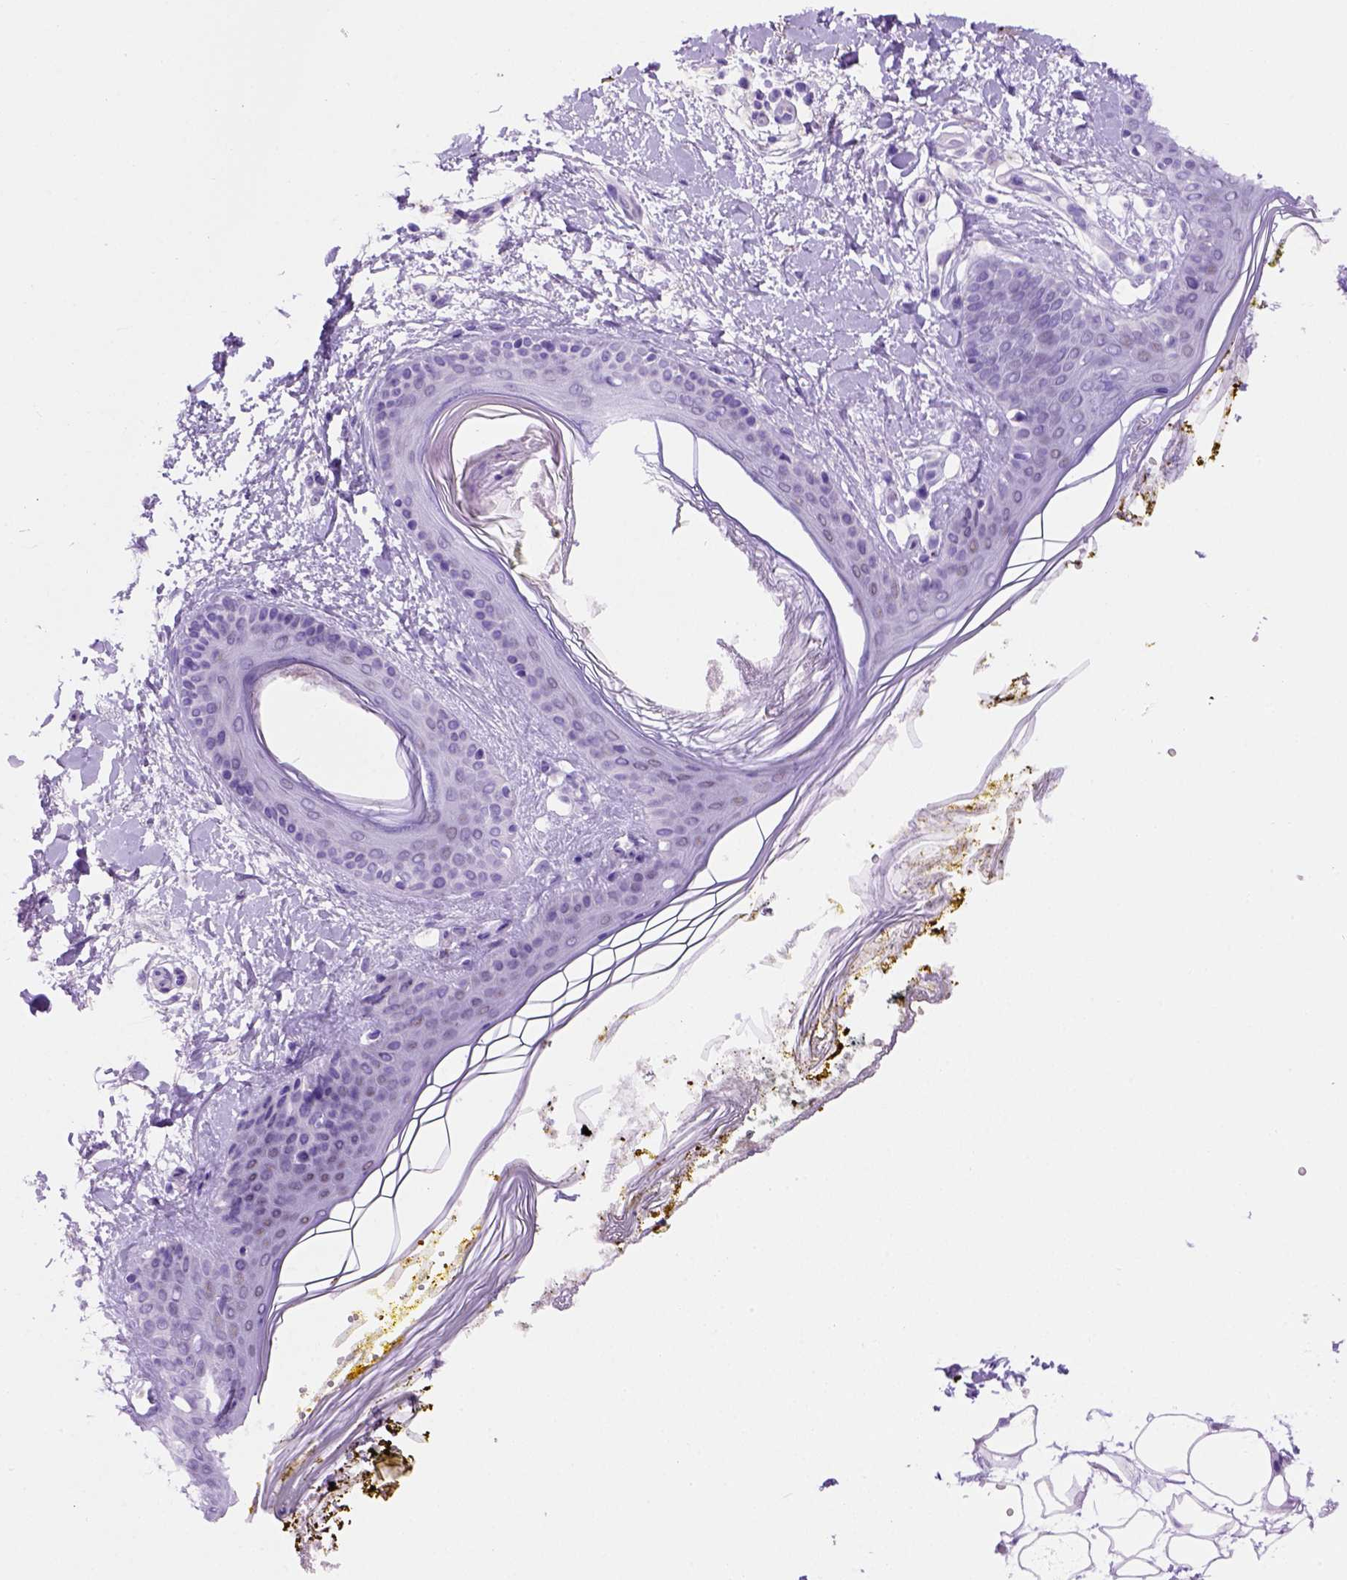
{"staining": {"intensity": "negative", "quantity": "none", "location": "none"}, "tissue": "skin", "cell_type": "Fibroblasts", "image_type": "normal", "snomed": [{"axis": "morphology", "description": "Normal tissue, NOS"}, {"axis": "topography", "description": "Skin"}], "caption": "A histopathology image of human skin is negative for staining in fibroblasts. The staining was performed using DAB to visualize the protein expression in brown, while the nuclei were stained in blue with hematoxylin (Magnification: 20x).", "gene": "FAM81B", "patient": {"sex": "female", "age": 34}}